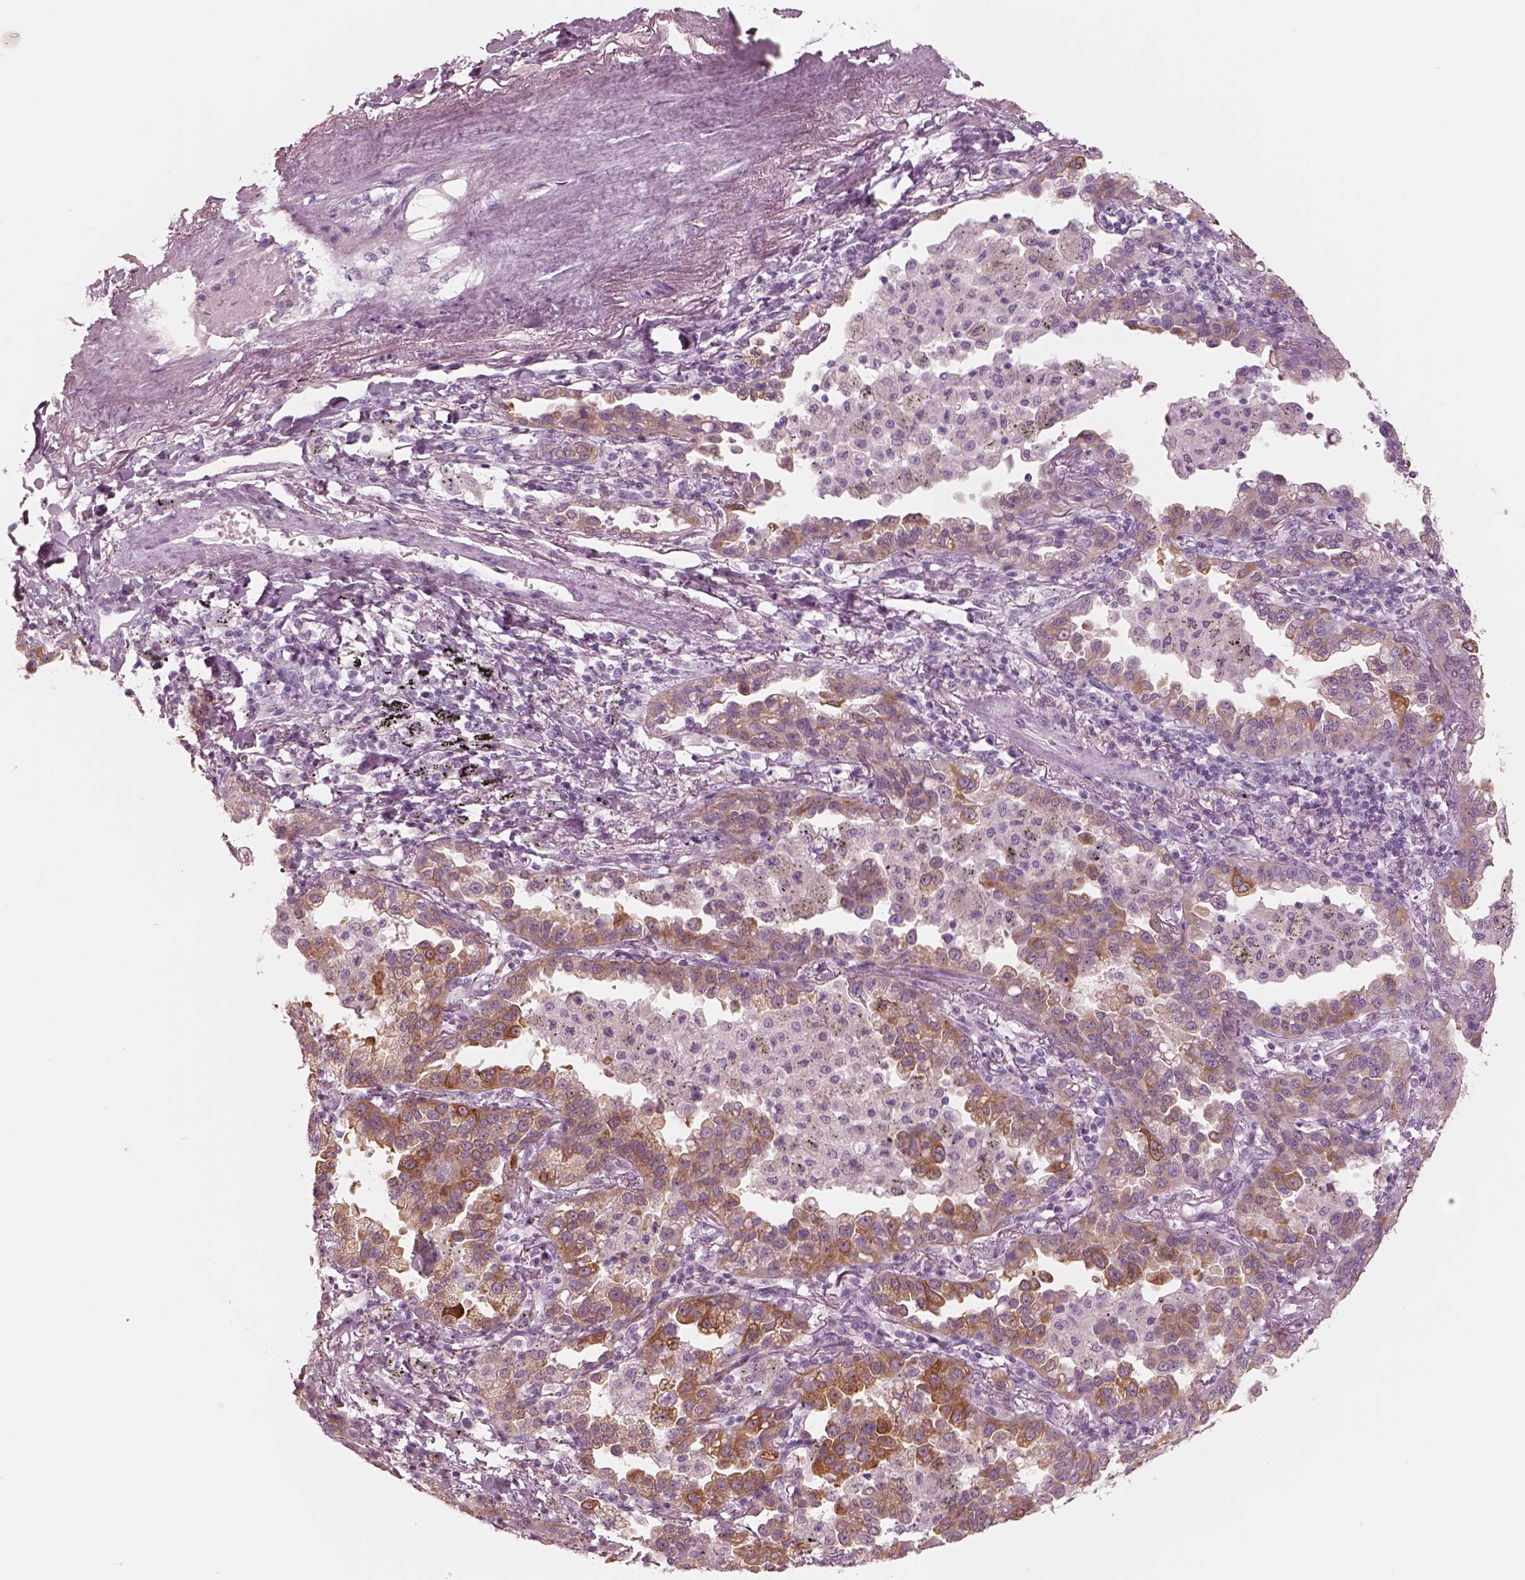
{"staining": {"intensity": "moderate", "quantity": "25%-75%", "location": "cytoplasmic/membranous"}, "tissue": "lung cancer", "cell_type": "Tumor cells", "image_type": "cancer", "snomed": [{"axis": "morphology", "description": "Normal tissue, NOS"}, {"axis": "morphology", "description": "Adenocarcinoma, NOS"}, {"axis": "topography", "description": "Lung"}], "caption": "IHC of human lung adenocarcinoma shows medium levels of moderate cytoplasmic/membranous staining in approximately 25%-75% of tumor cells.", "gene": "PON3", "patient": {"sex": "male", "age": 59}}